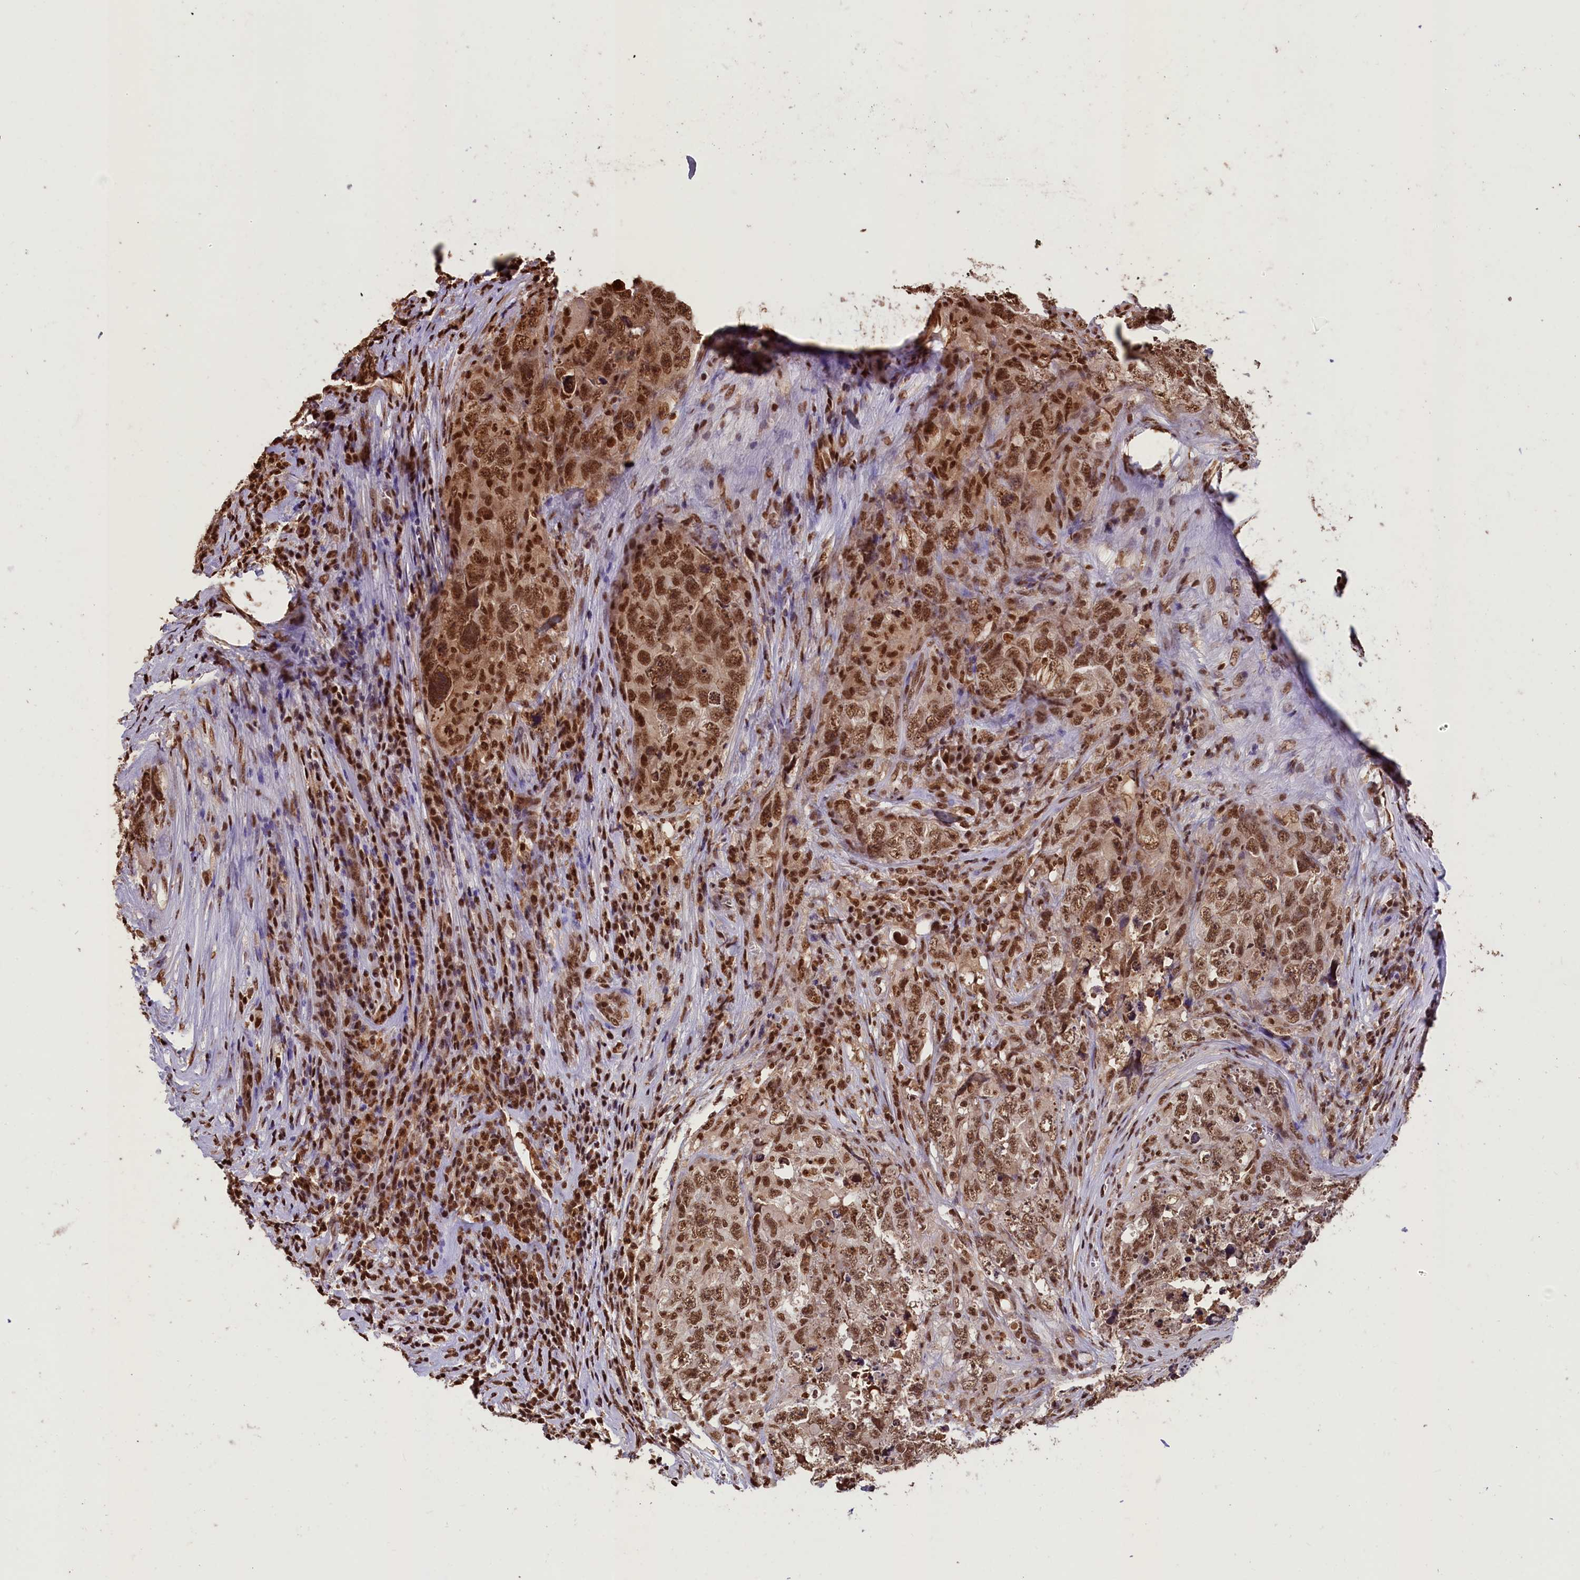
{"staining": {"intensity": "strong", "quantity": ">75%", "location": "nuclear"}, "tissue": "testis cancer", "cell_type": "Tumor cells", "image_type": "cancer", "snomed": [{"axis": "morphology", "description": "Seminoma, NOS"}, {"axis": "morphology", "description": "Carcinoma, Embryonal, NOS"}, {"axis": "topography", "description": "Testis"}], "caption": "Human testis embryonal carcinoma stained with a brown dye demonstrates strong nuclear positive expression in about >75% of tumor cells.", "gene": "SNRPD2", "patient": {"sex": "male", "age": 43}}